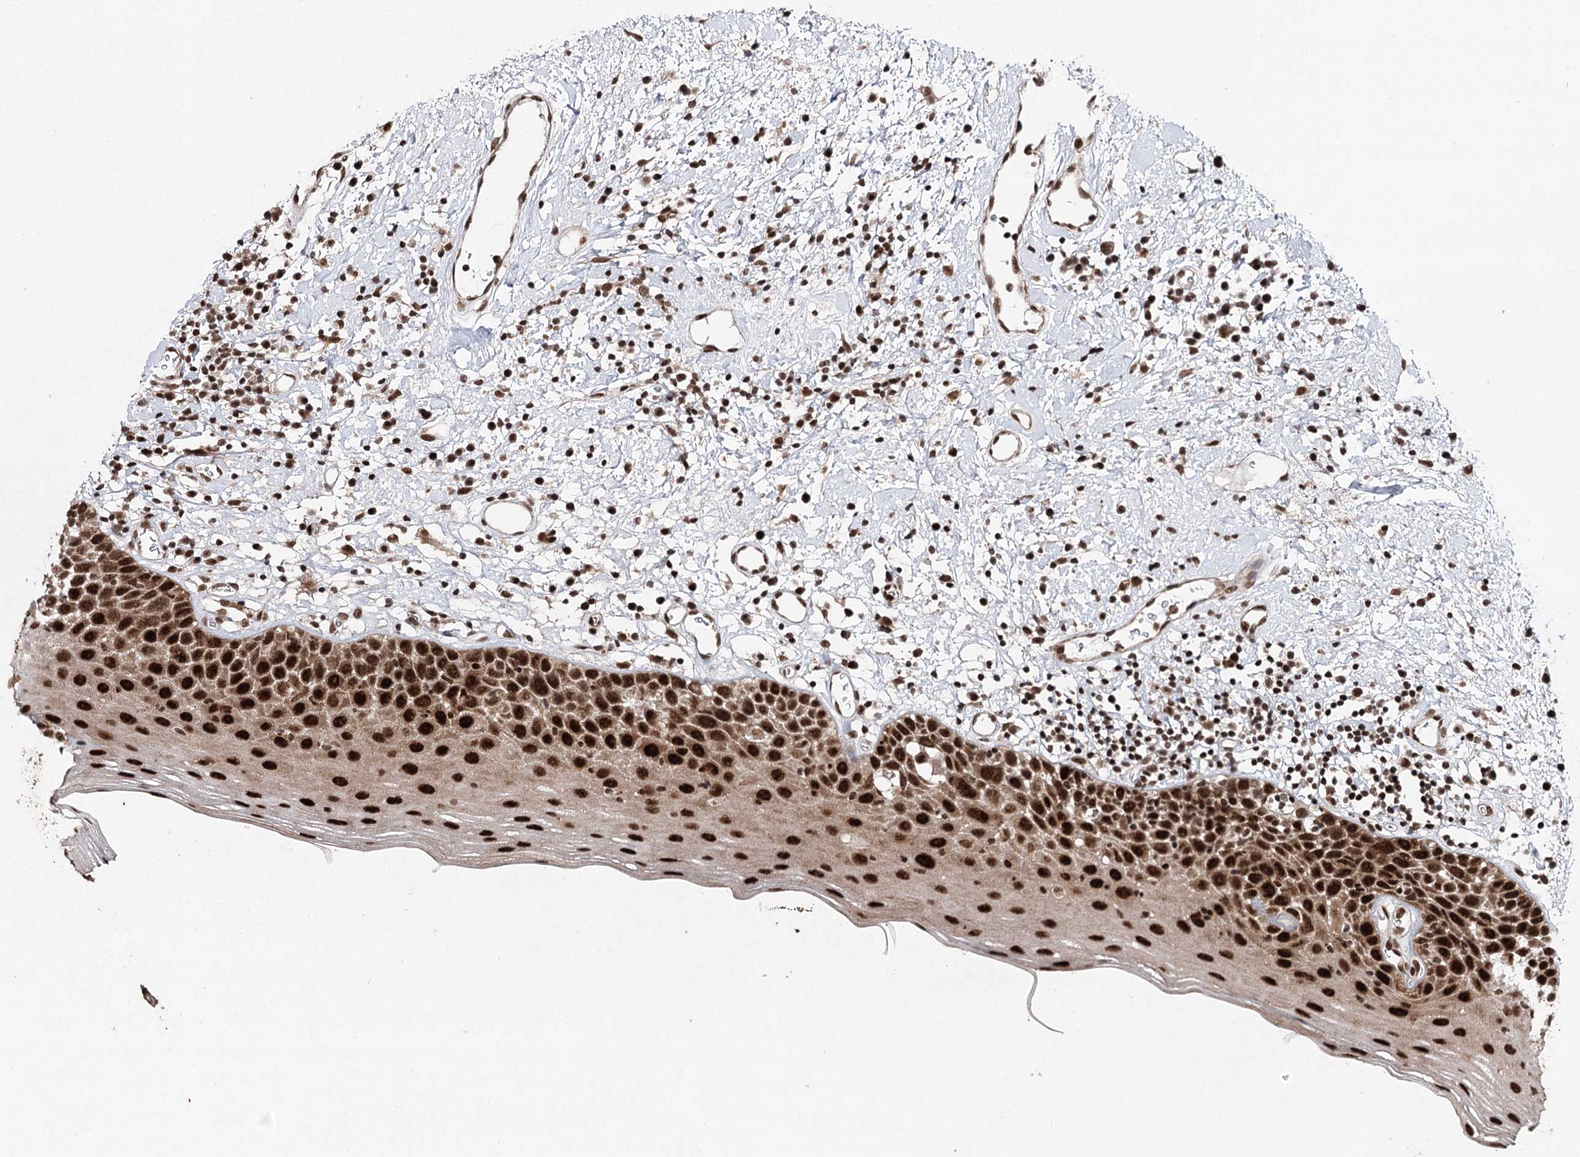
{"staining": {"intensity": "strong", "quantity": ">75%", "location": "nuclear"}, "tissue": "oral mucosa", "cell_type": "Squamous epithelial cells", "image_type": "normal", "snomed": [{"axis": "morphology", "description": "Normal tissue, NOS"}, {"axis": "topography", "description": "Oral tissue"}], "caption": "A micrograph of human oral mucosa stained for a protein demonstrates strong nuclear brown staining in squamous epithelial cells.", "gene": "PDCD4", "patient": {"sex": "male", "age": 74}}